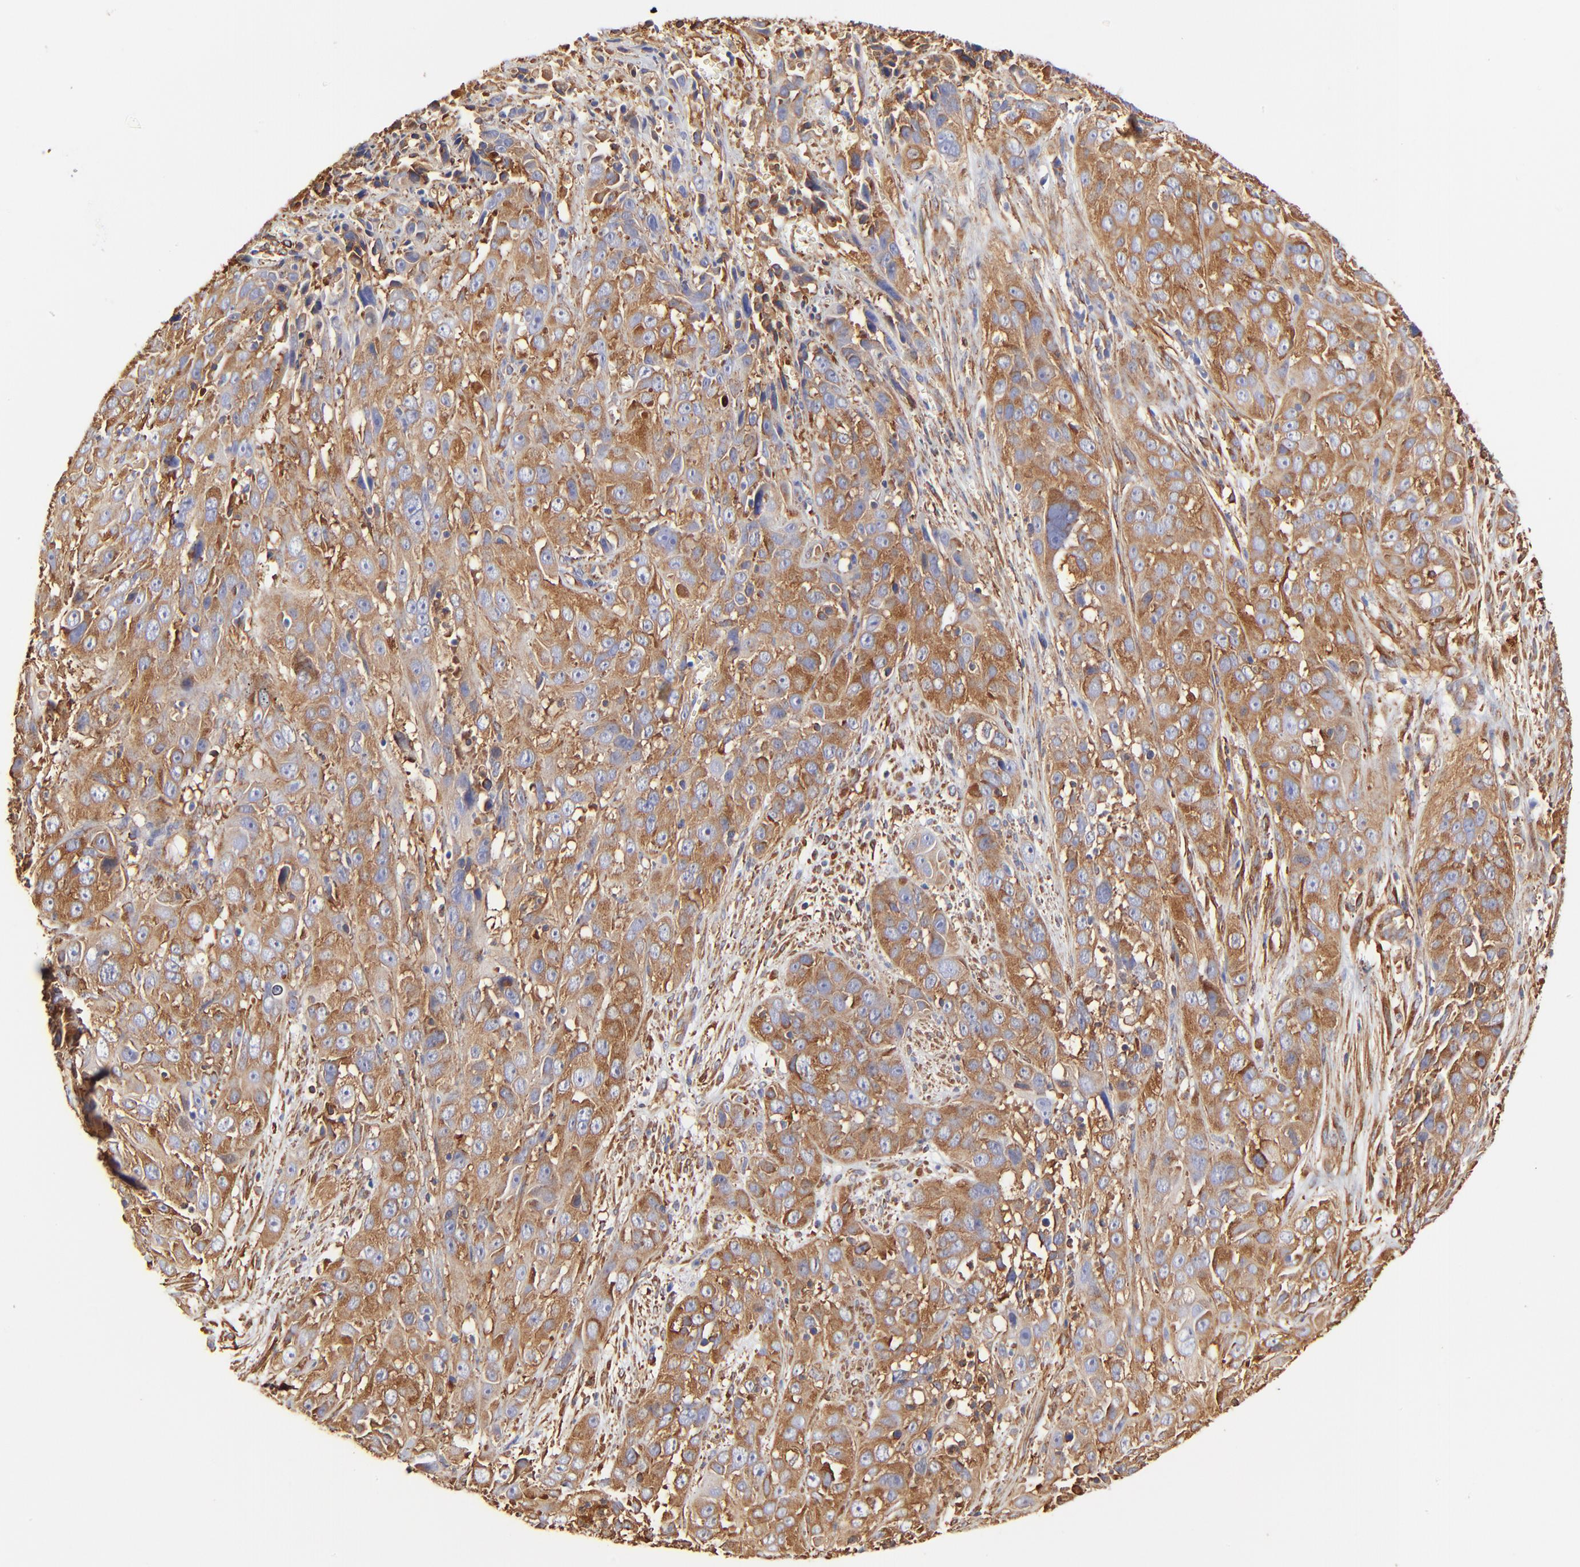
{"staining": {"intensity": "strong", "quantity": ">75%", "location": "cytoplasmic/membranous"}, "tissue": "cervical cancer", "cell_type": "Tumor cells", "image_type": "cancer", "snomed": [{"axis": "morphology", "description": "Squamous cell carcinoma, NOS"}, {"axis": "topography", "description": "Cervix"}], "caption": "Tumor cells exhibit high levels of strong cytoplasmic/membranous positivity in about >75% of cells in cervical cancer. Immunohistochemistry stains the protein of interest in brown and the nuclei are stained blue.", "gene": "FLNA", "patient": {"sex": "female", "age": 32}}